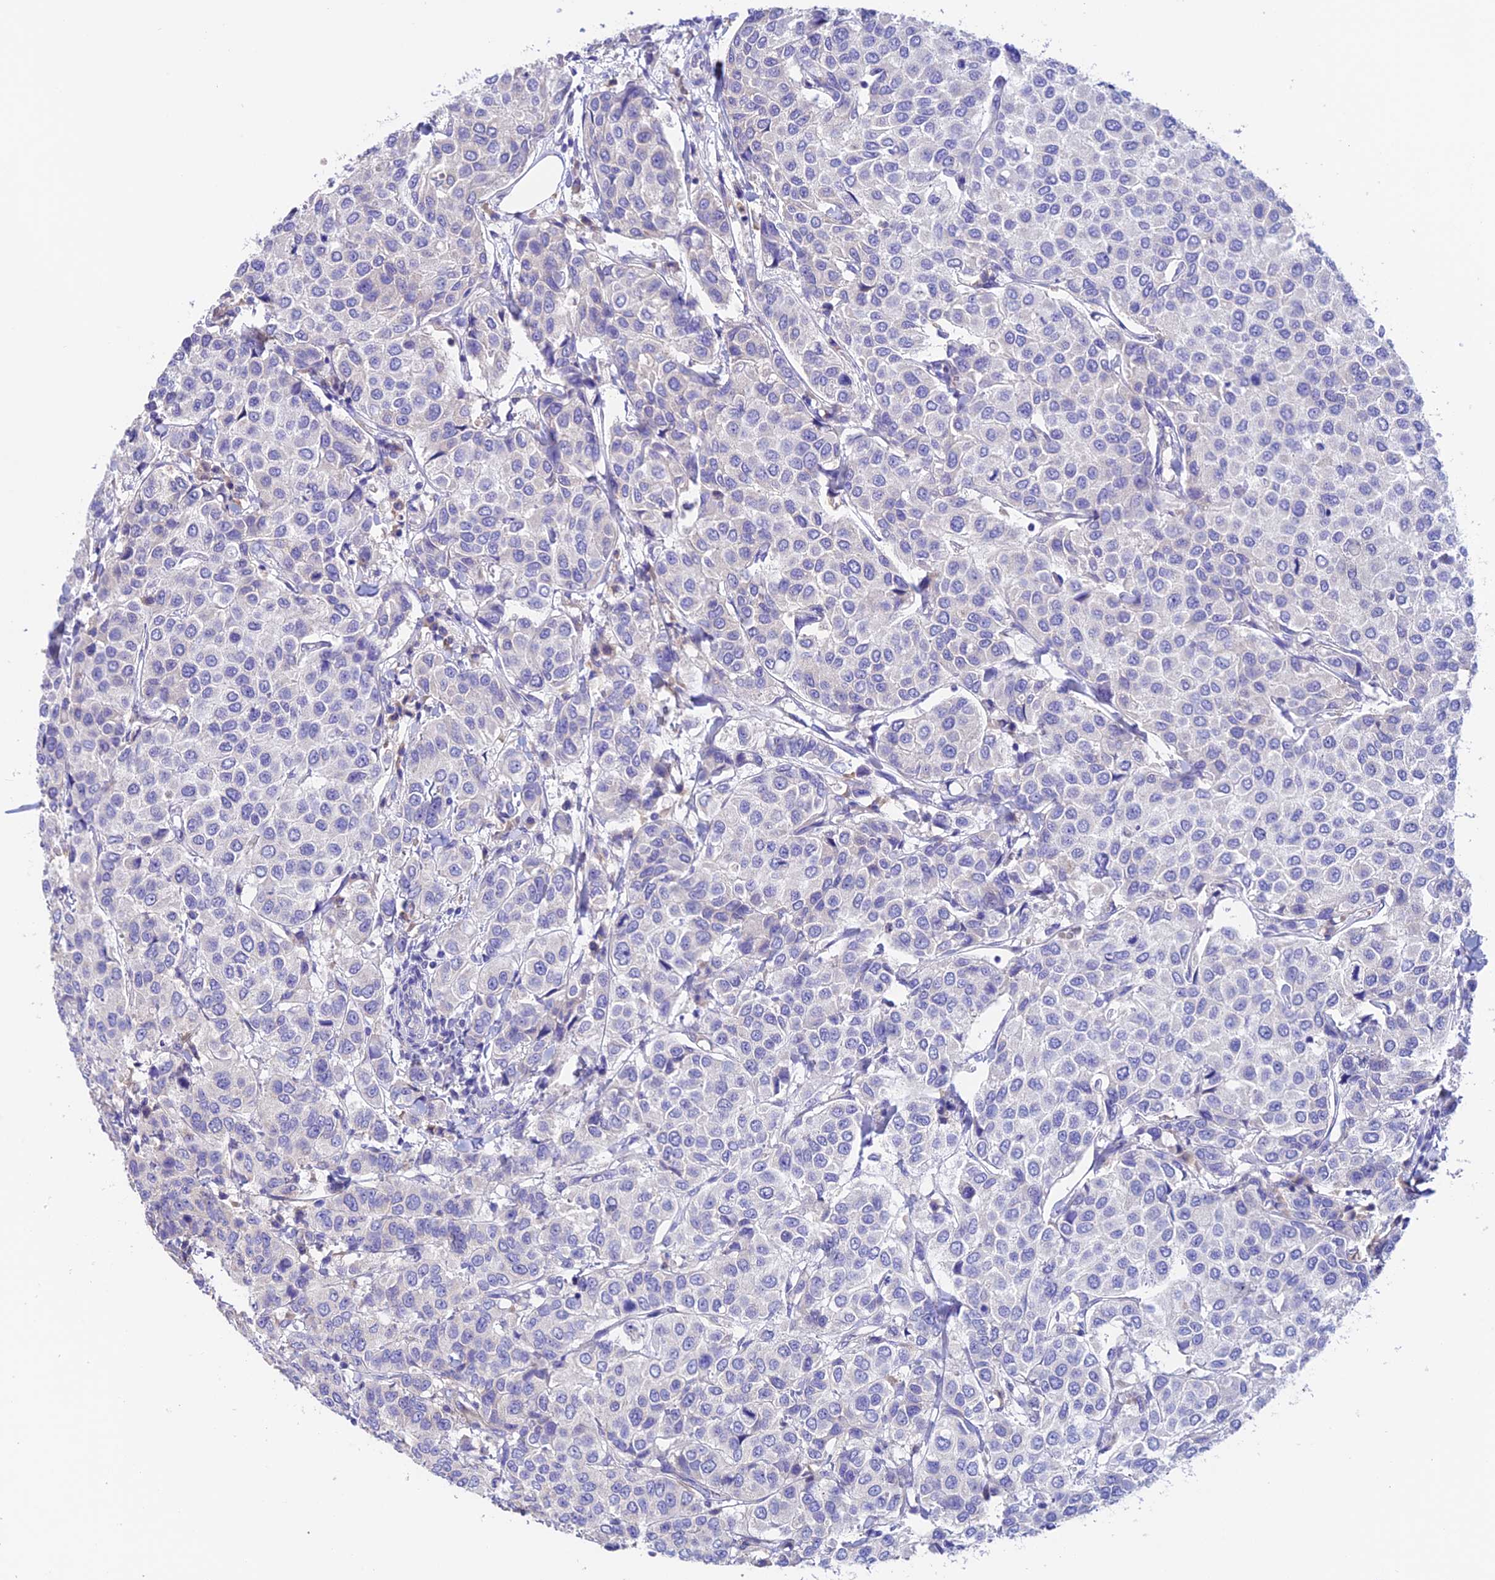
{"staining": {"intensity": "negative", "quantity": "none", "location": "none"}, "tissue": "breast cancer", "cell_type": "Tumor cells", "image_type": "cancer", "snomed": [{"axis": "morphology", "description": "Duct carcinoma"}, {"axis": "topography", "description": "Breast"}], "caption": "Intraductal carcinoma (breast) was stained to show a protein in brown. There is no significant staining in tumor cells. (Stains: DAB (3,3'-diaminobenzidine) immunohistochemistry (IHC) with hematoxylin counter stain, Microscopy: brightfield microscopy at high magnification).", "gene": "EMC3", "patient": {"sex": "female", "age": 55}}